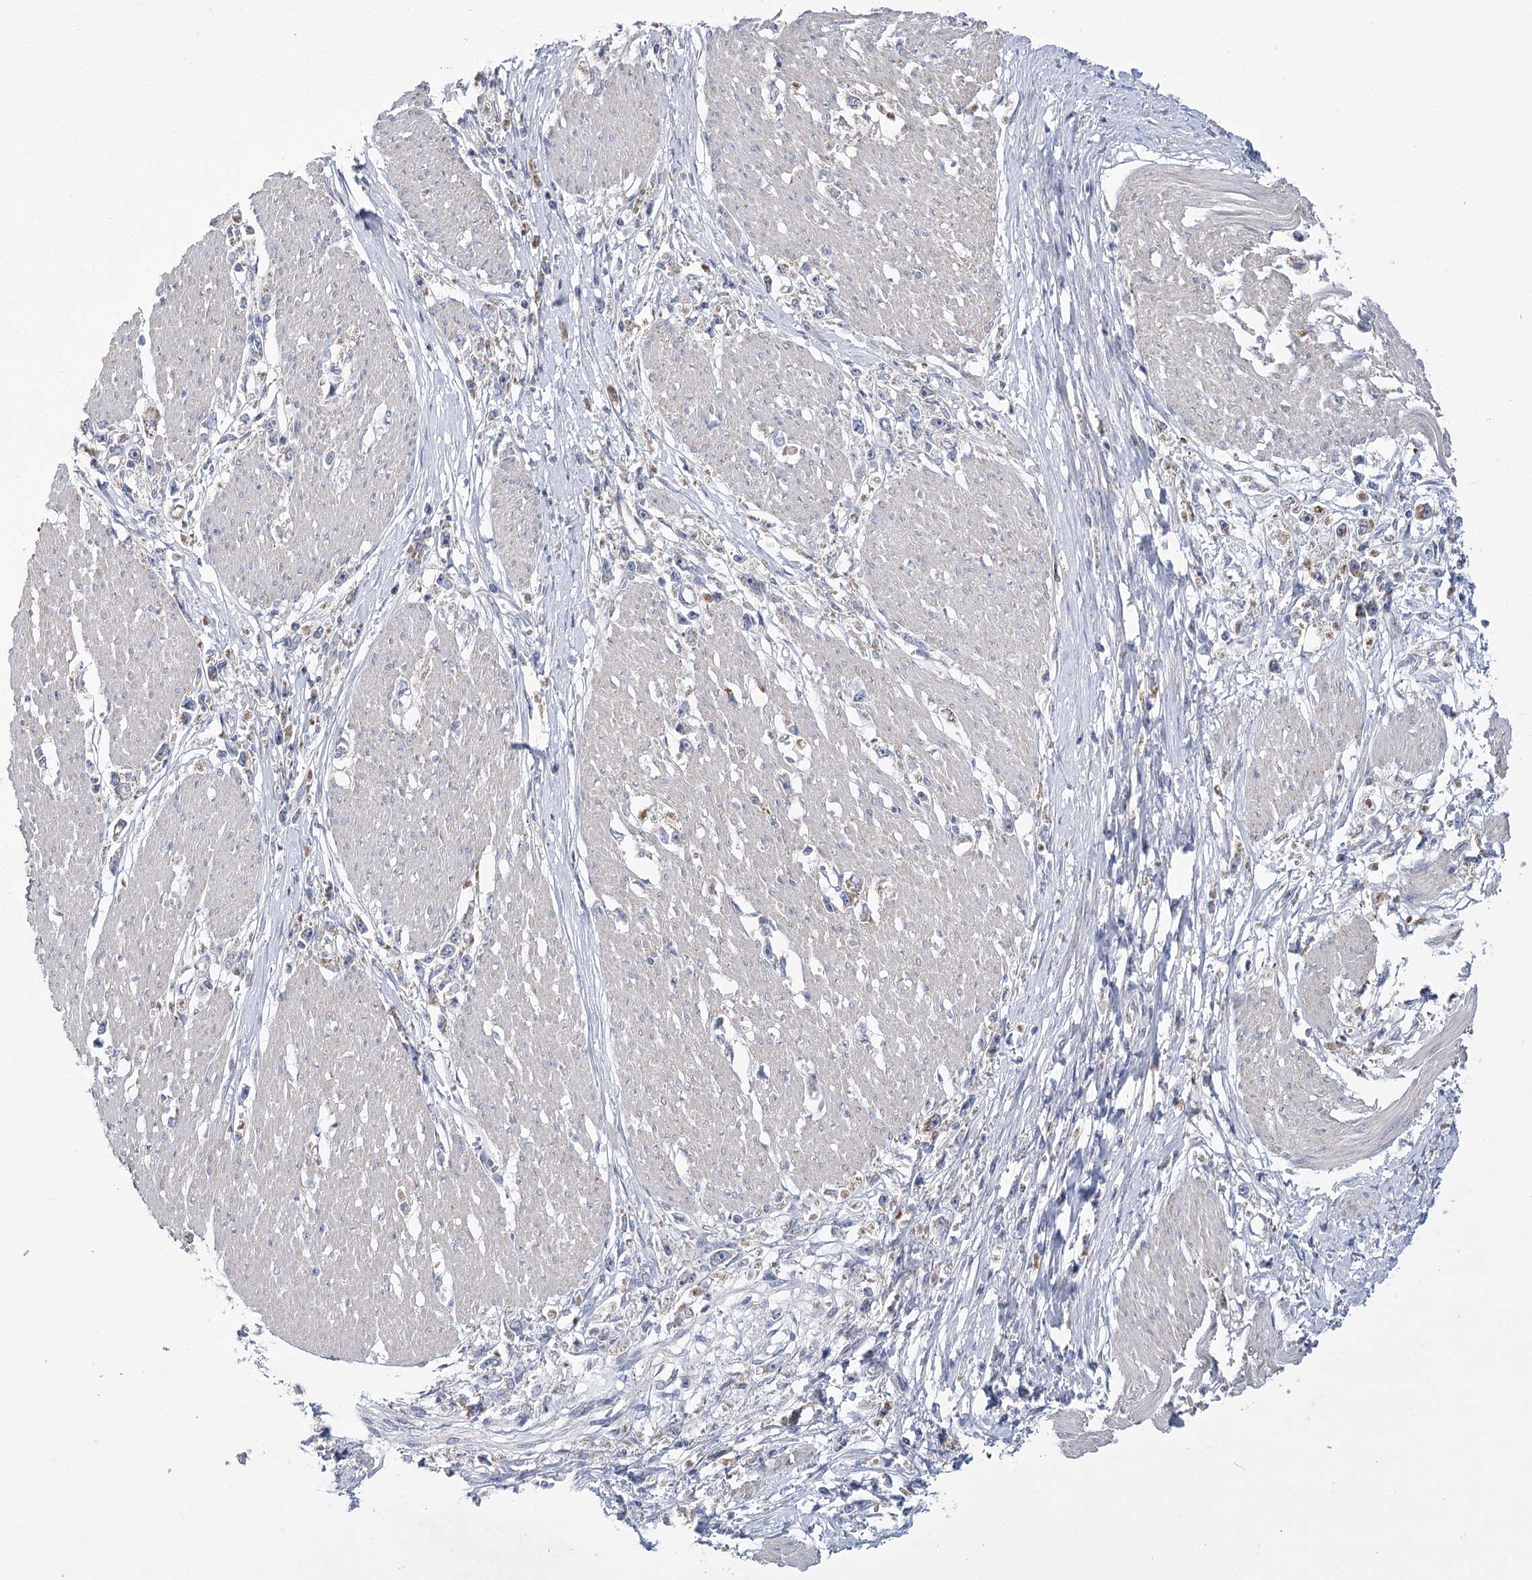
{"staining": {"intensity": "weak", "quantity": "<25%", "location": "cytoplasmic/membranous"}, "tissue": "stomach cancer", "cell_type": "Tumor cells", "image_type": "cancer", "snomed": [{"axis": "morphology", "description": "Adenocarcinoma, NOS"}, {"axis": "topography", "description": "Stomach"}], "caption": "An image of human stomach adenocarcinoma is negative for staining in tumor cells.", "gene": "PDHB", "patient": {"sex": "female", "age": 59}}